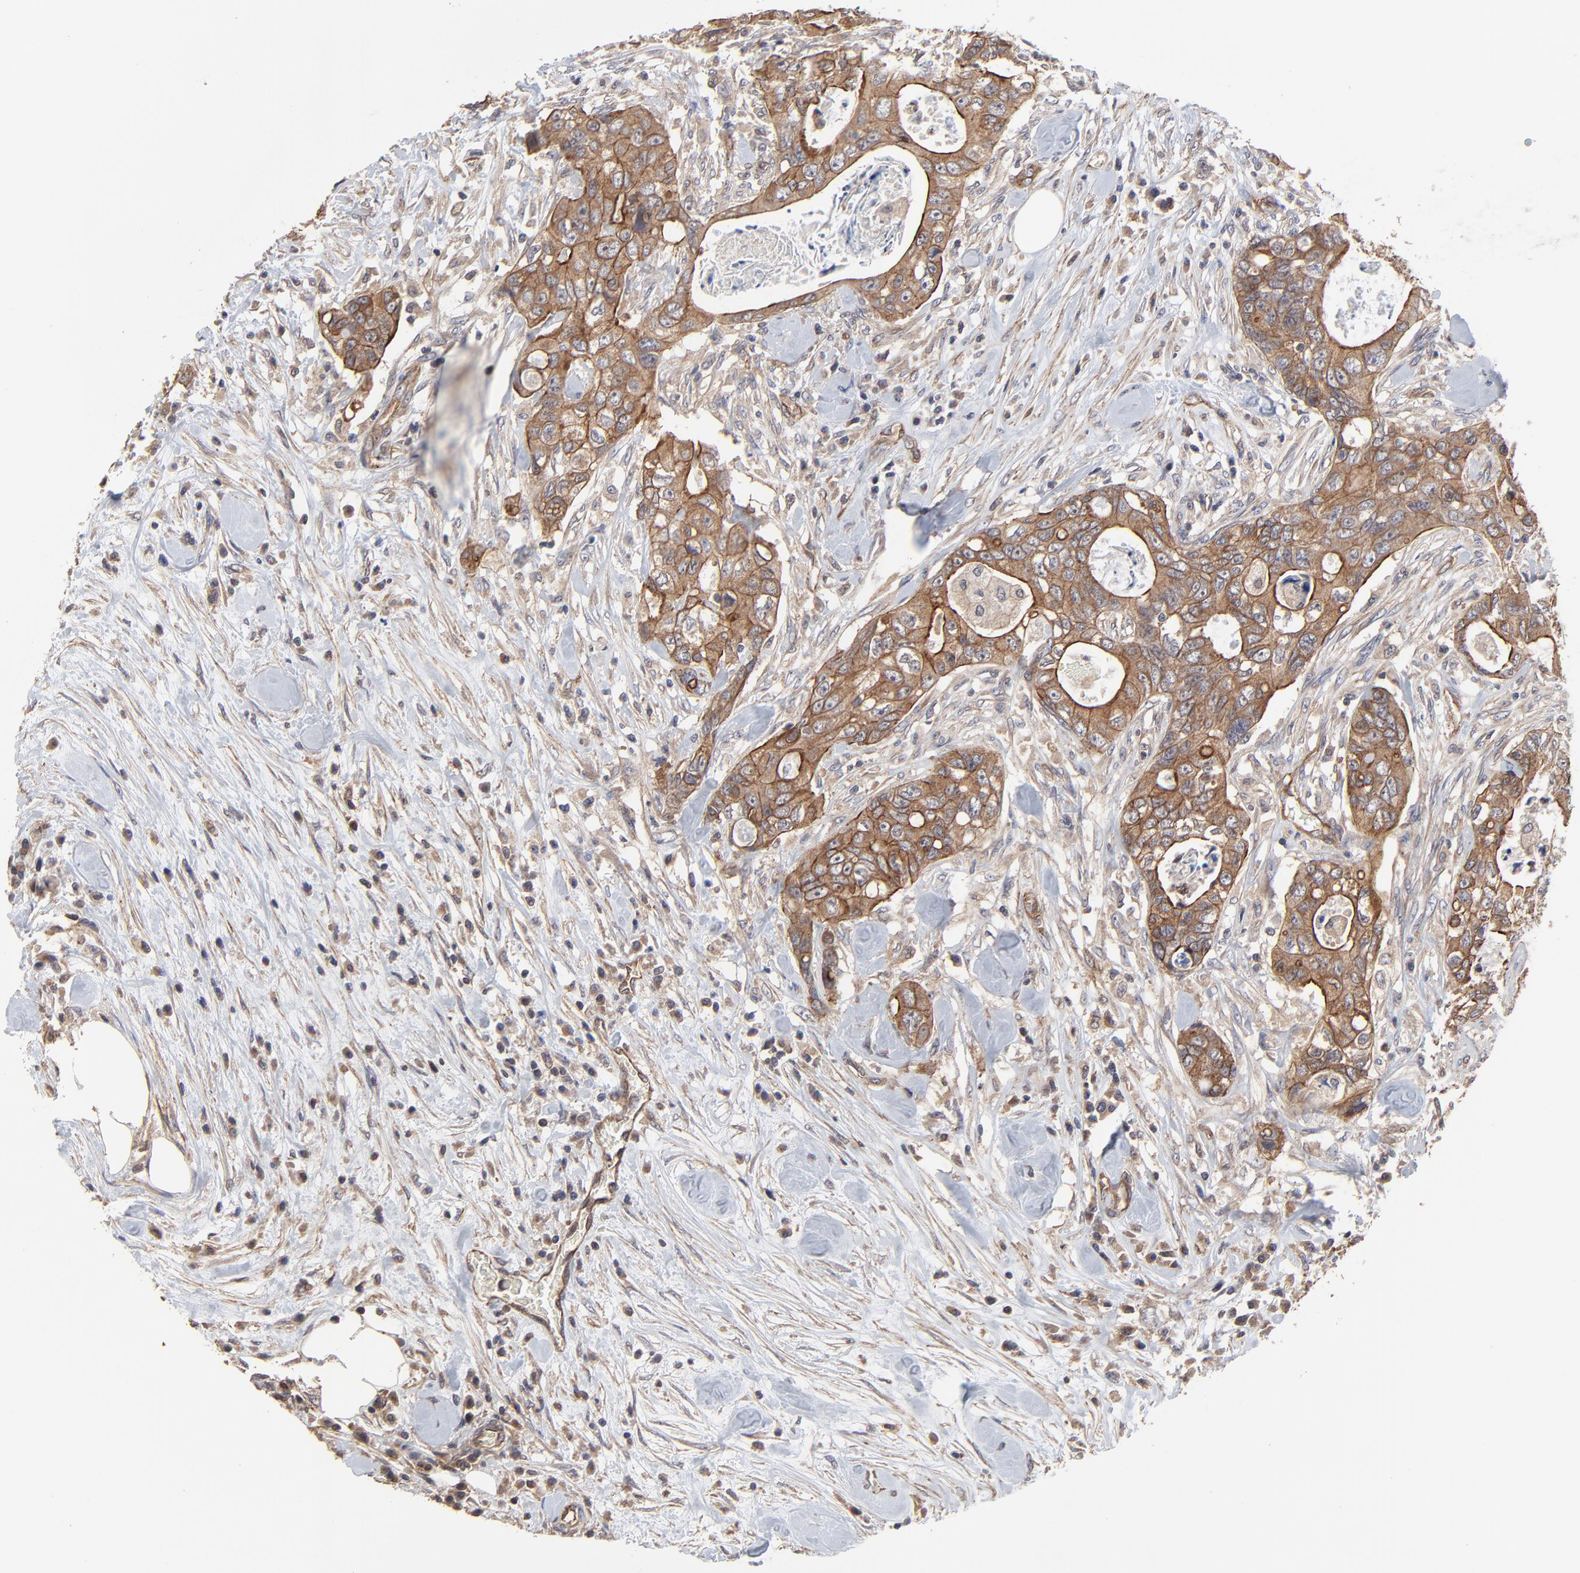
{"staining": {"intensity": "moderate", "quantity": ">75%", "location": "cytoplasmic/membranous"}, "tissue": "colorectal cancer", "cell_type": "Tumor cells", "image_type": "cancer", "snomed": [{"axis": "morphology", "description": "Adenocarcinoma, NOS"}, {"axis": "topography", "description": "Rectum"}], "caption": "Tumor cells show medium levels of moderate cytoplasmic/membranous staining in about >75% of cells in human colorectal cancer (adenocarcinoma). Using DAB (brown) and hematoxylin (blue) stains, captured at high magnification using brightfield microscopy.", "gene": "ARMT1", "patient": {"sex": "female", "age": 57}}